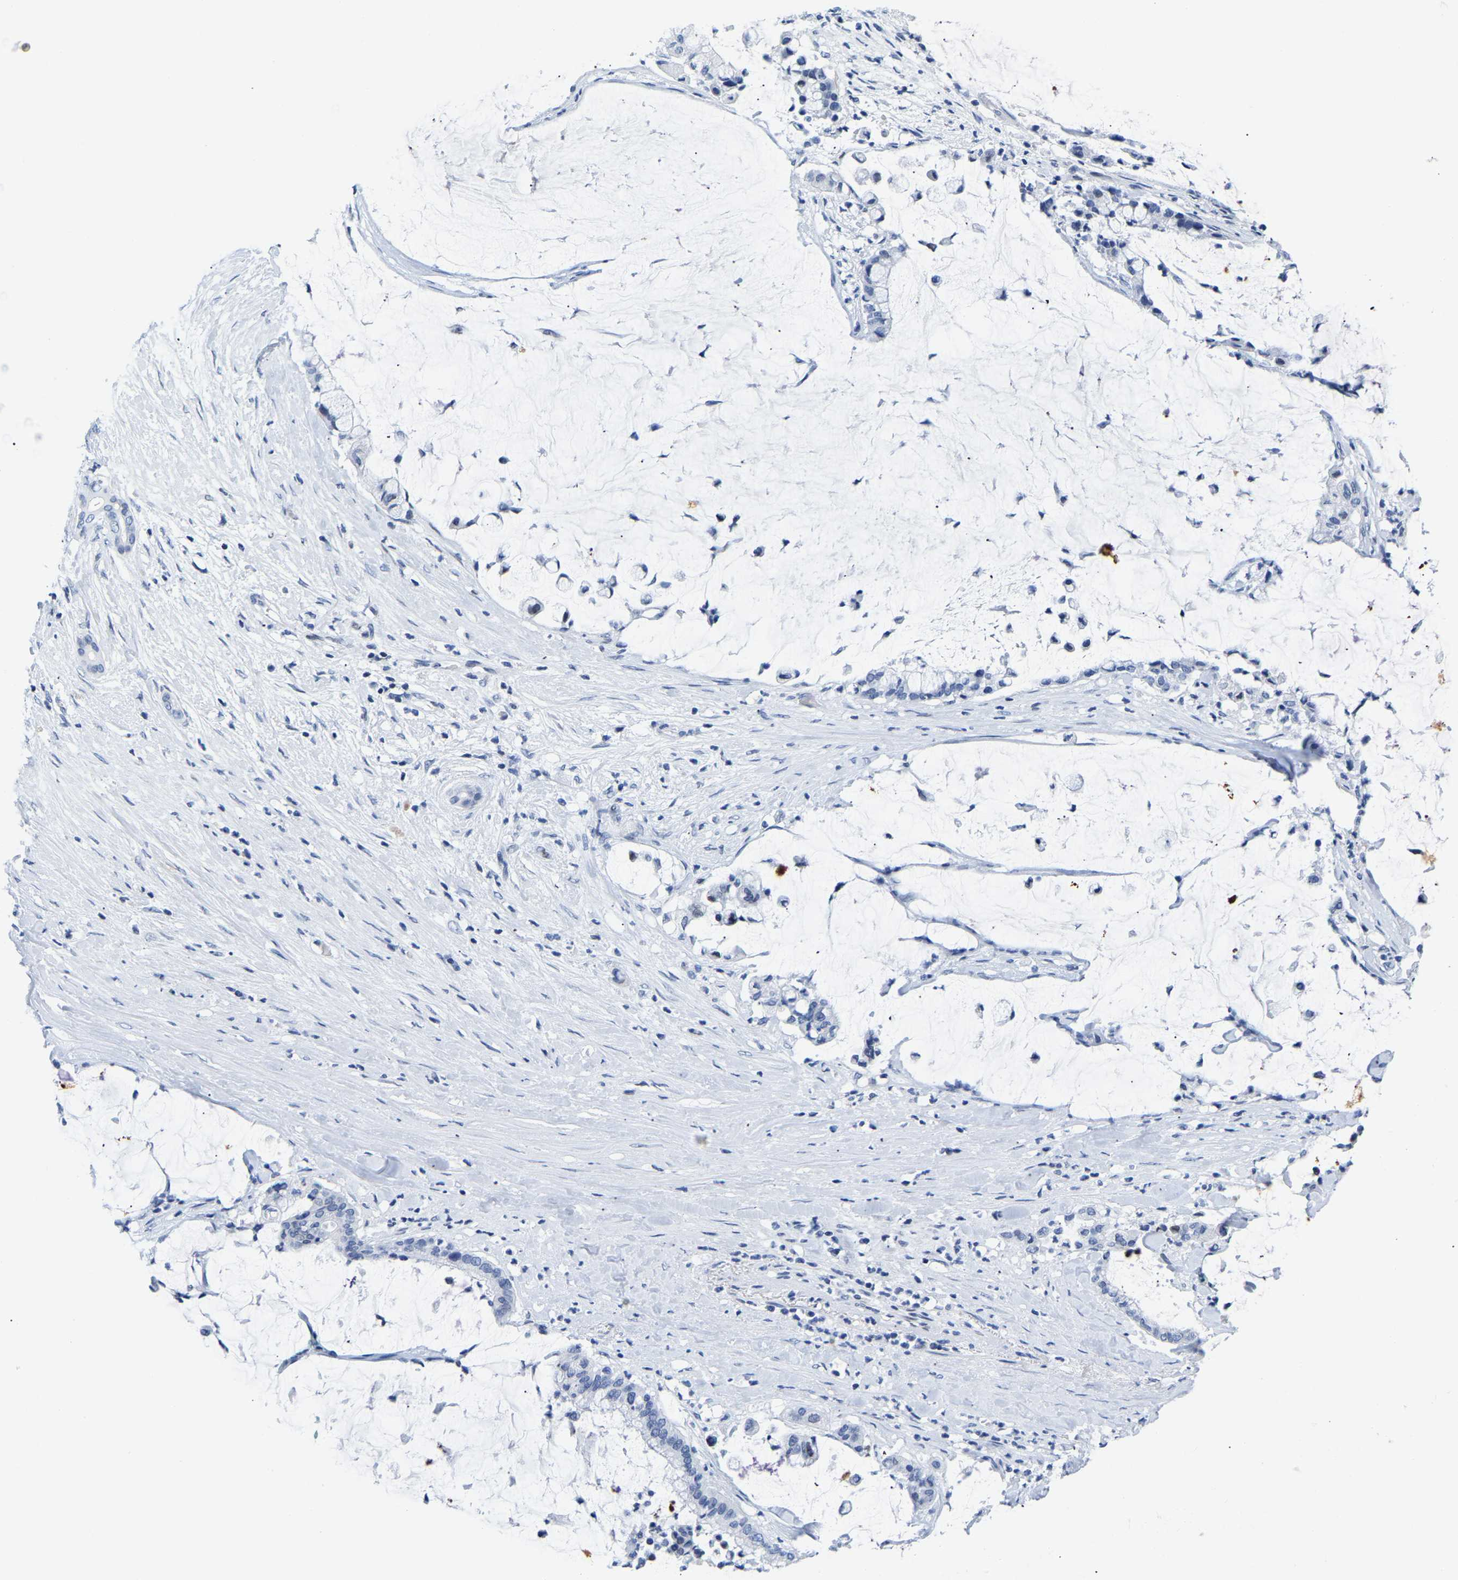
{"staining": {"intensity": "negative", "quantity": "none", "location": "none"}, "tissue": "pancreatic cancer", "cell_type": "Tumor cells", "image_type": "cancer", "snomed": [{"axis": "morphology", "description": "Adenocarcinoma, NOS"}, {"axis": "topography", "description": "Pancreas"}], "caption": "DAB immunohistochemical staining of human adenocarcinoma (pancreatic) exhibits no significant positivity in tumor cells.", "gene": "UPK3A", "patient": {"sex": "male", "age": 41}}